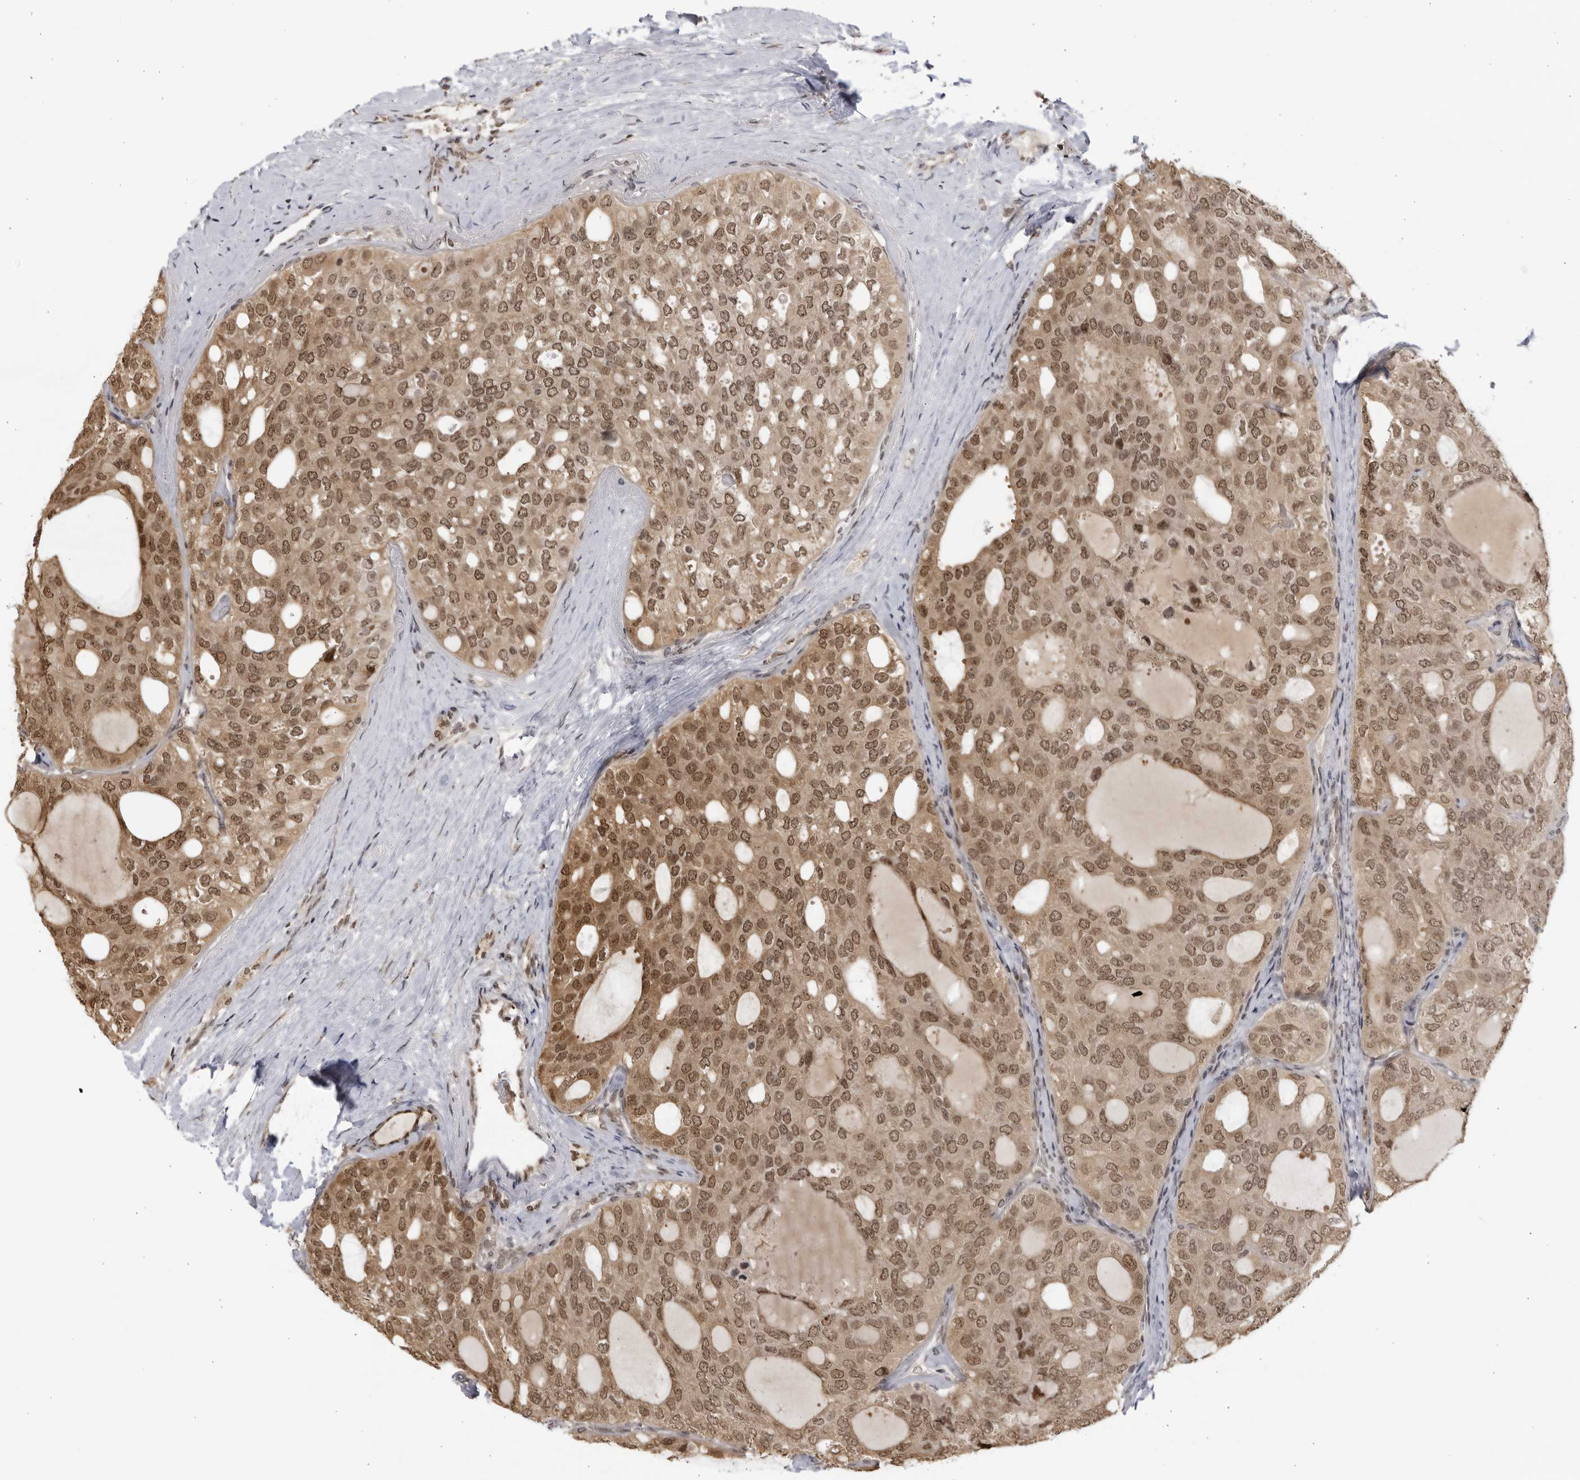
{"staining": {"intensity": "moderate", "quantity": ">75%", "location": "cytoplasmic/membranous,nuclear"}, "tissue": "thyroid cancer", "cell_type": "Tumor cells", "image_type": "cancer", "snomed": [{"axis": "morphology", "description": "Follicular adenoma carcinoma, NOS"}, {"axis": "topography", "description": "Thyroid gland"}], "caption": "Follicular adenoma carcinoma (thyroid) stained with a brown dye reveals moderate cytoplasmic/membranous and nuclear positive expression in about >75% of tumor cells.", "gene": "RASGEF1C", "patient": {"sex": "male", "age": 75}}